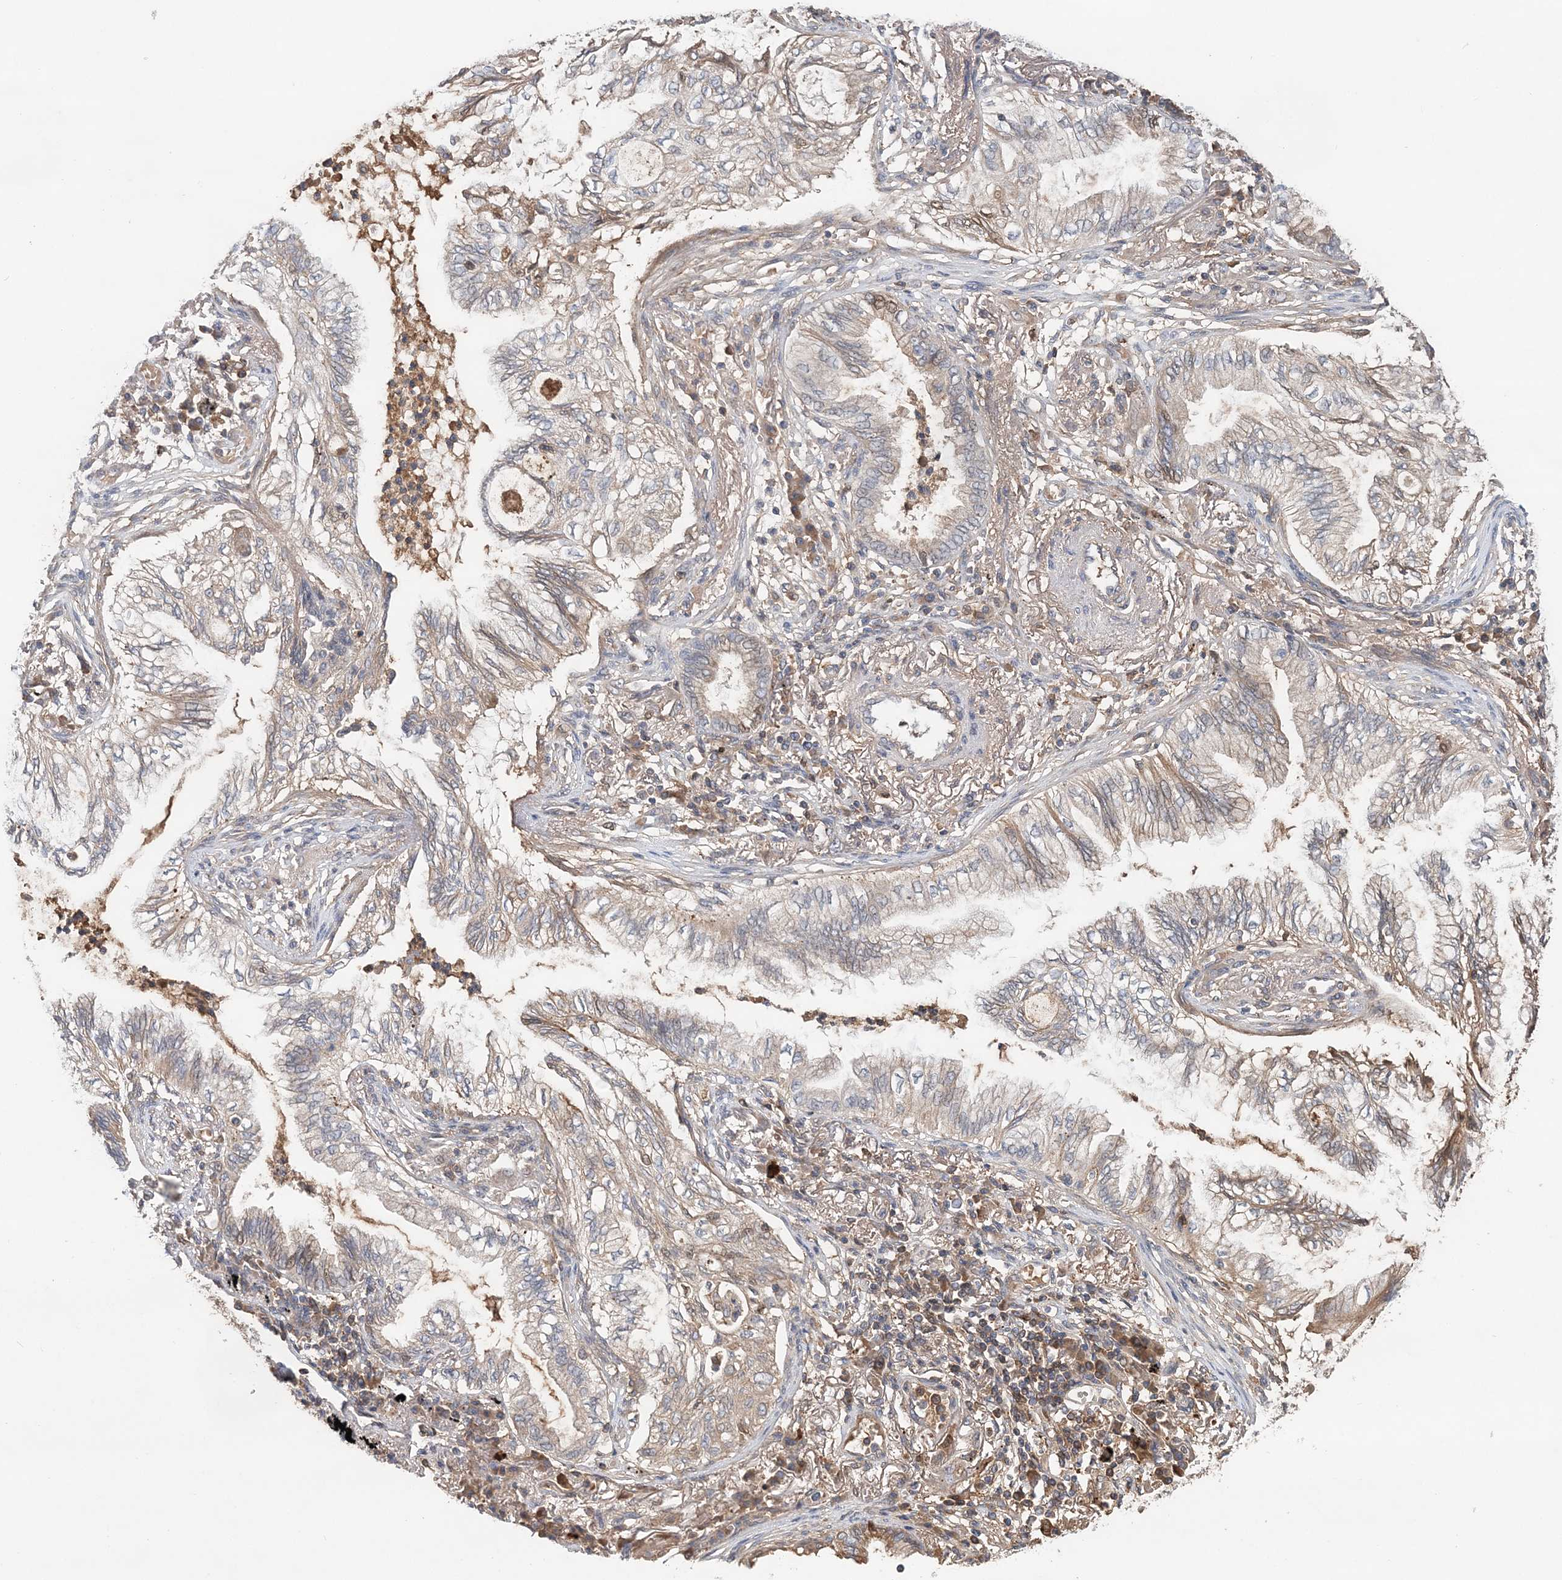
{"staining": {"intensity": "weak", "quantity": "25%-75%", "location": "cytoplasmic/membranous"}, "tissue": "lung cancer", "cell_type": "Tumor cells", "image_type": "cancer", "snomed": [{"axis": "morphology", "description": "Normal tissue, NOS"}, {"axis": "morphology", "description": "Adenocarcinoma, NOS"}, {"axis": "topography", "description": "Bronchus"}, {"axis": "topography", "description": "Lung"}], "caption": "A brown stain shows weak cytoplasmic/membranous expression of a protein in lung cancer (adenocarcinoma) tumor cells. The staining was performed using DAB (3,3'-diaminobenzidine) to visualize the protein expression in brown, while the nuclei were stained in blue with hematoxylin (Magnification: 20x).", "gene": "SYCP3", "patient": {"sex": "female", "age": 70}}